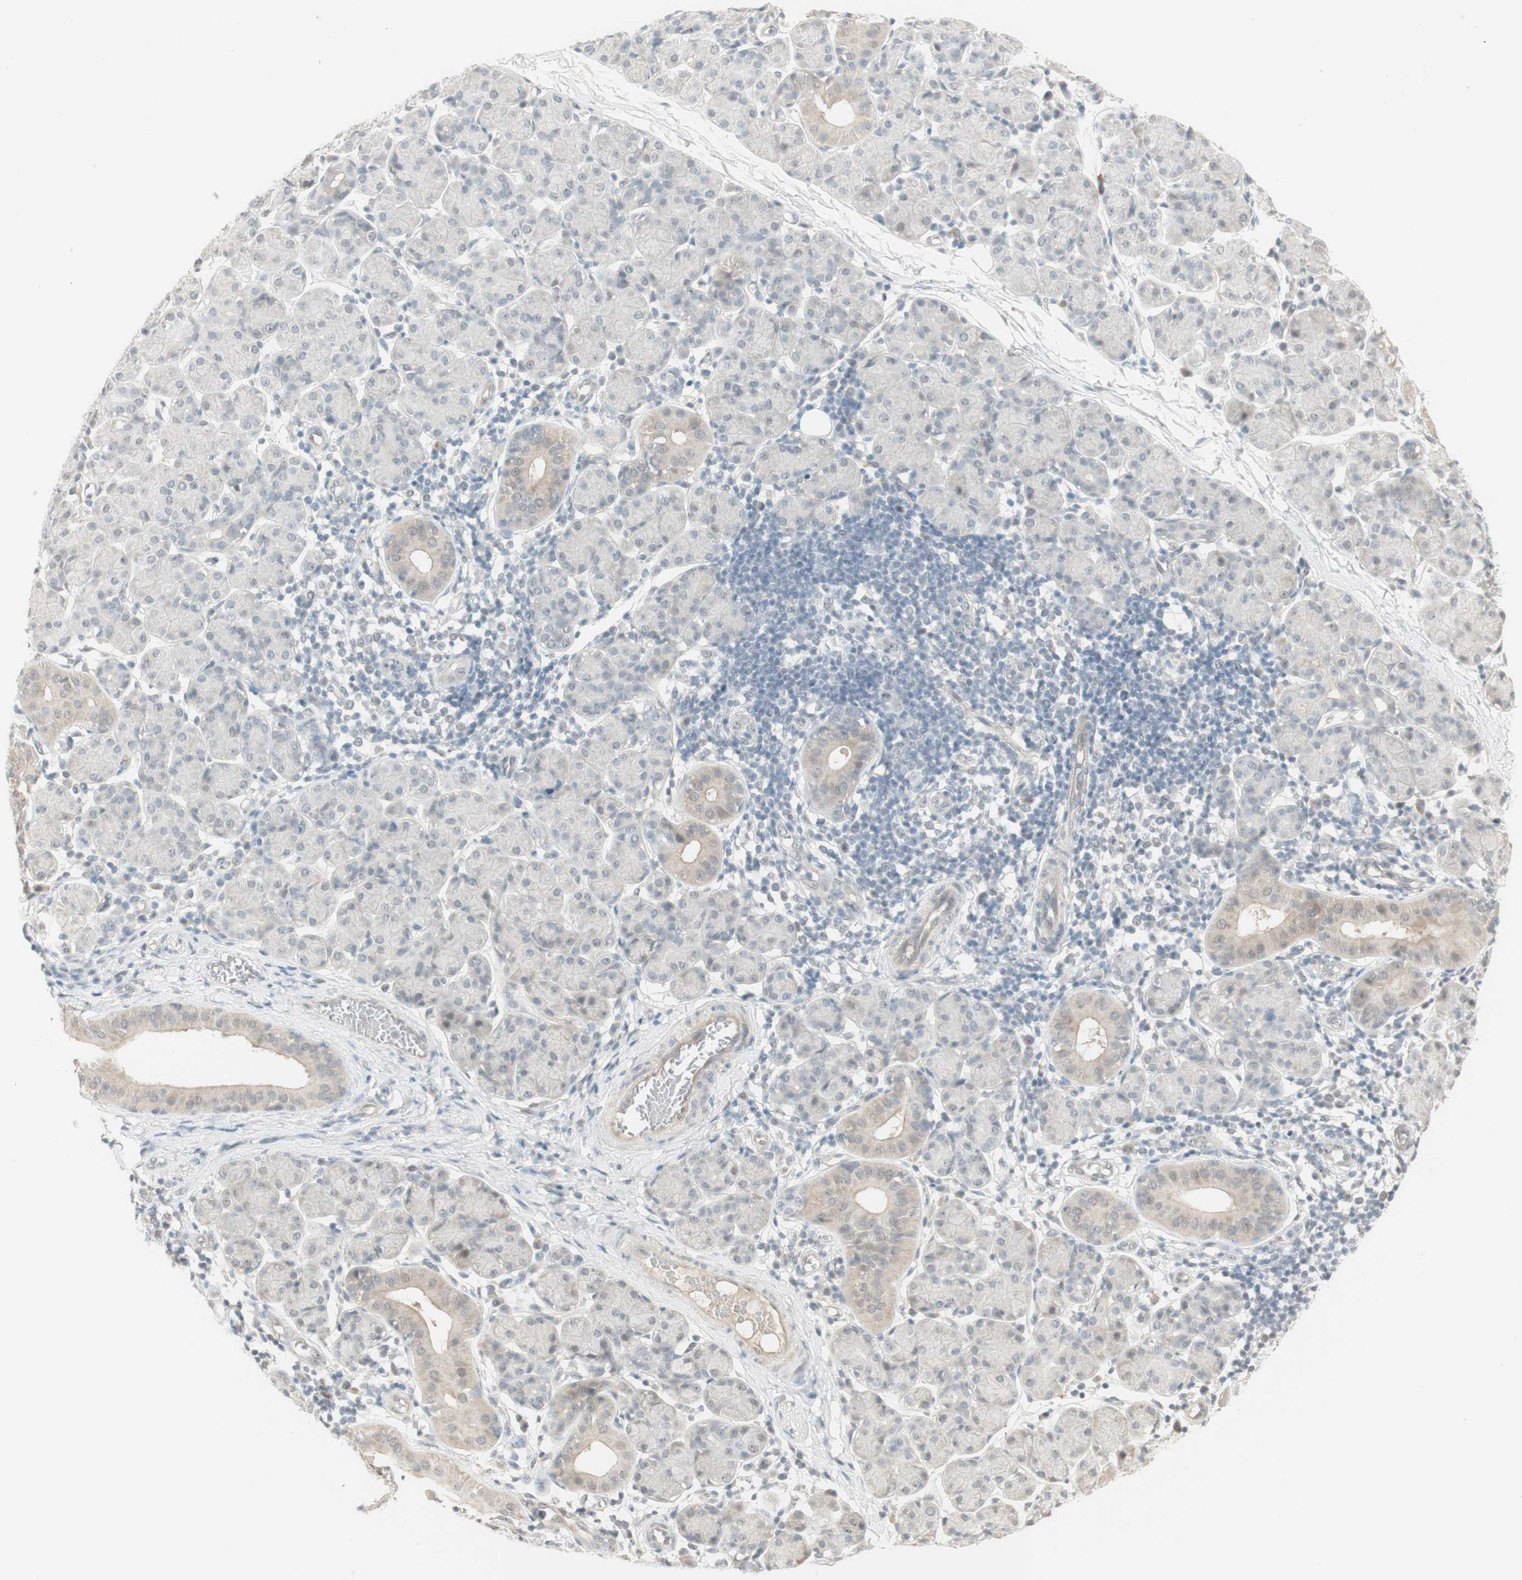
{"staining": {"intensity": "negative", "quantity": "none", "location": "none"}, "tissue": "salivary gland", "cell_type": "Glandular cells", "image_type": "normal", "snomed": [{"axis": "morphology", "description": "Normal tissue, NOS"}, {"axis": "morphology", "description": "Inflammation, NOS"}, {"axis": "topography", "description": "Lymph node"}, {"axis": "topography", "description": "Salivary gland"}], "caption": "This is an immunohistochemistry (IHC) histopathology image of unremarkable human salivary gland. There is no staining in glandular cells.", "gene": "PLCD4", "patient": {"sex": "male", "age": 3}}